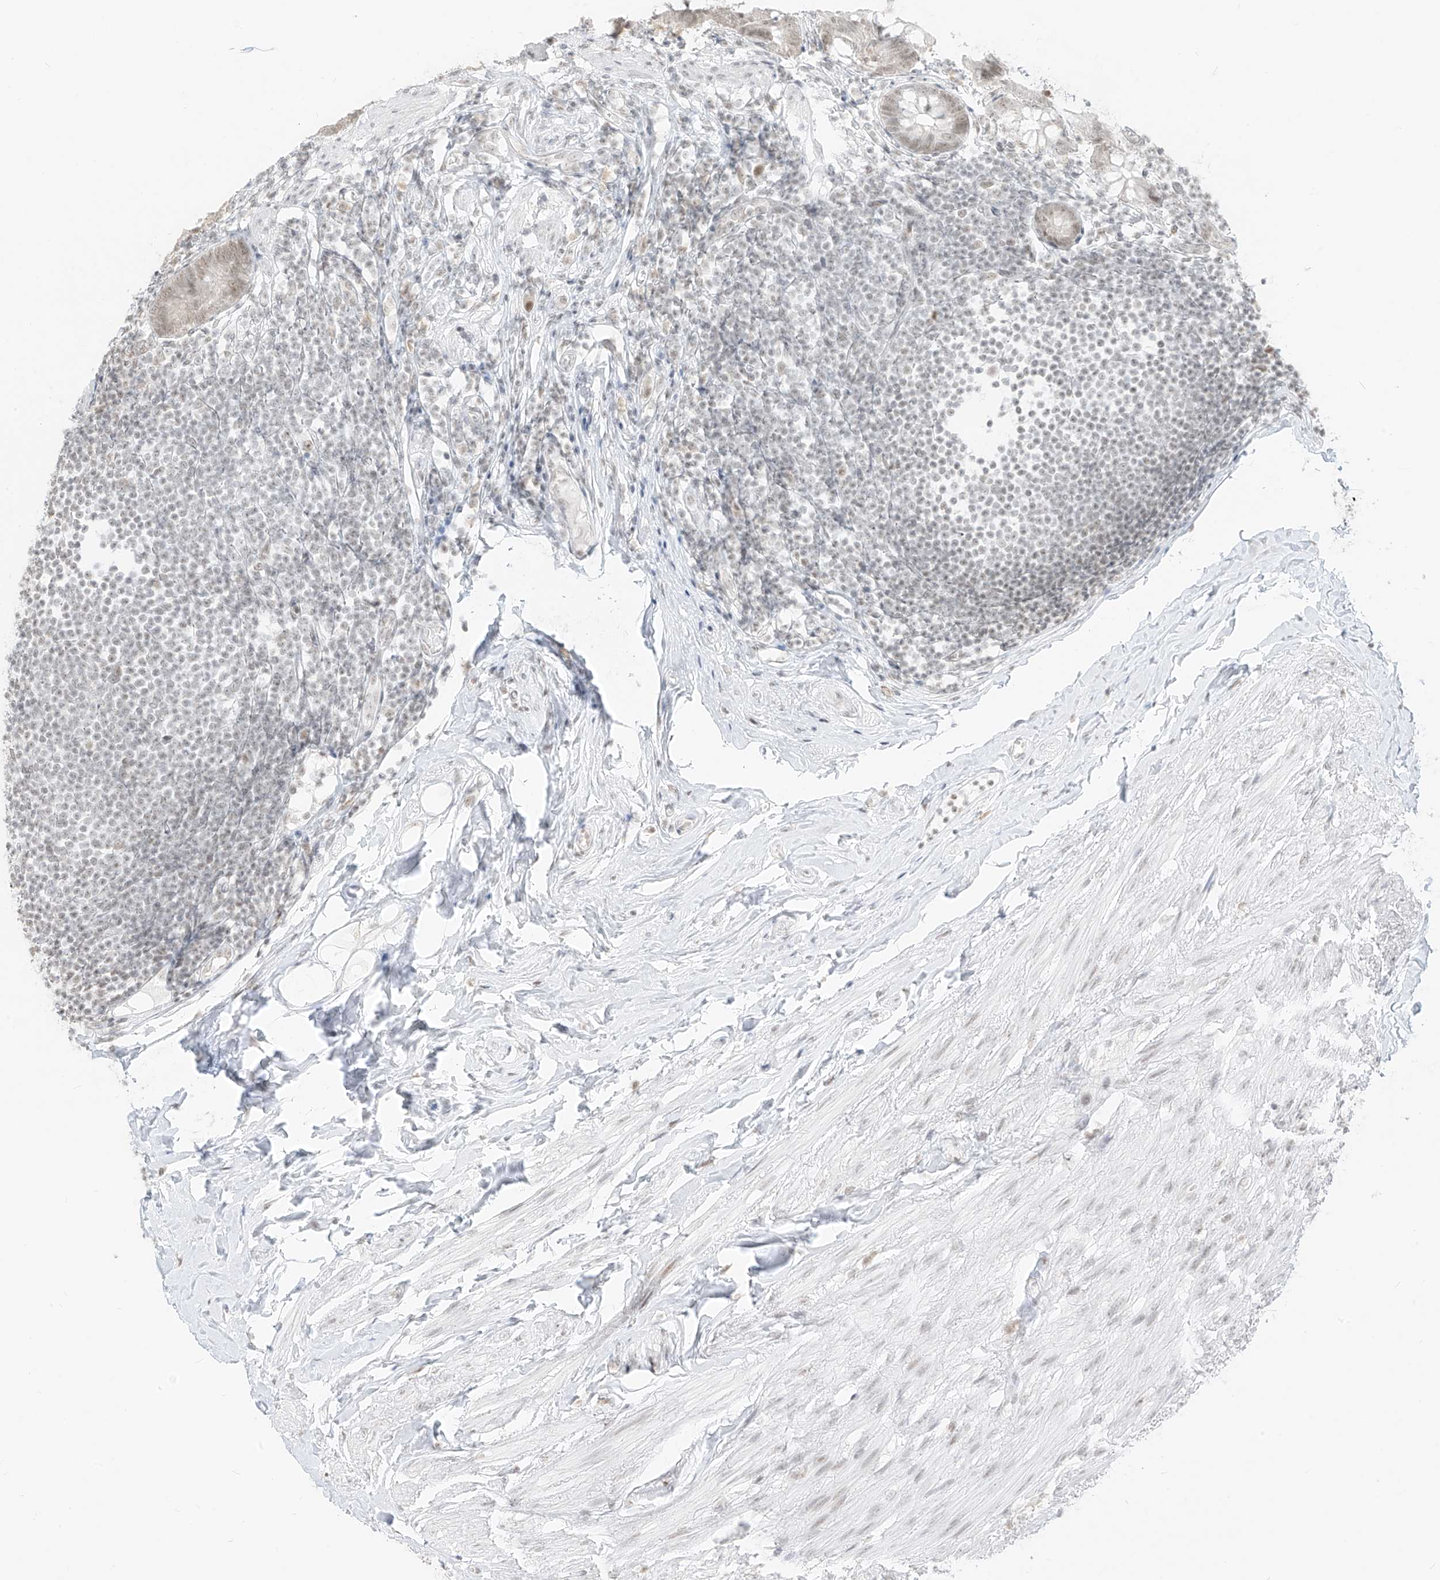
{"staining": {"intensity": "weak", "quantity": "<25%", "location": "nuclear"}, "tissue": "appendix", "cell_type": "Glandular cells", "image_type": "normal", "snomed": [{"axis": "morphology", "description": "Normal tissue, NOS"}, {"axis": "topography", "description": "Appendix"}], "caption": "Glandular cells show no significant staining in unremarkable appendix. Nuclei are stained in blue.", "gene": "SUPT5H", "patient": {"sex": "female", "age": 62}}